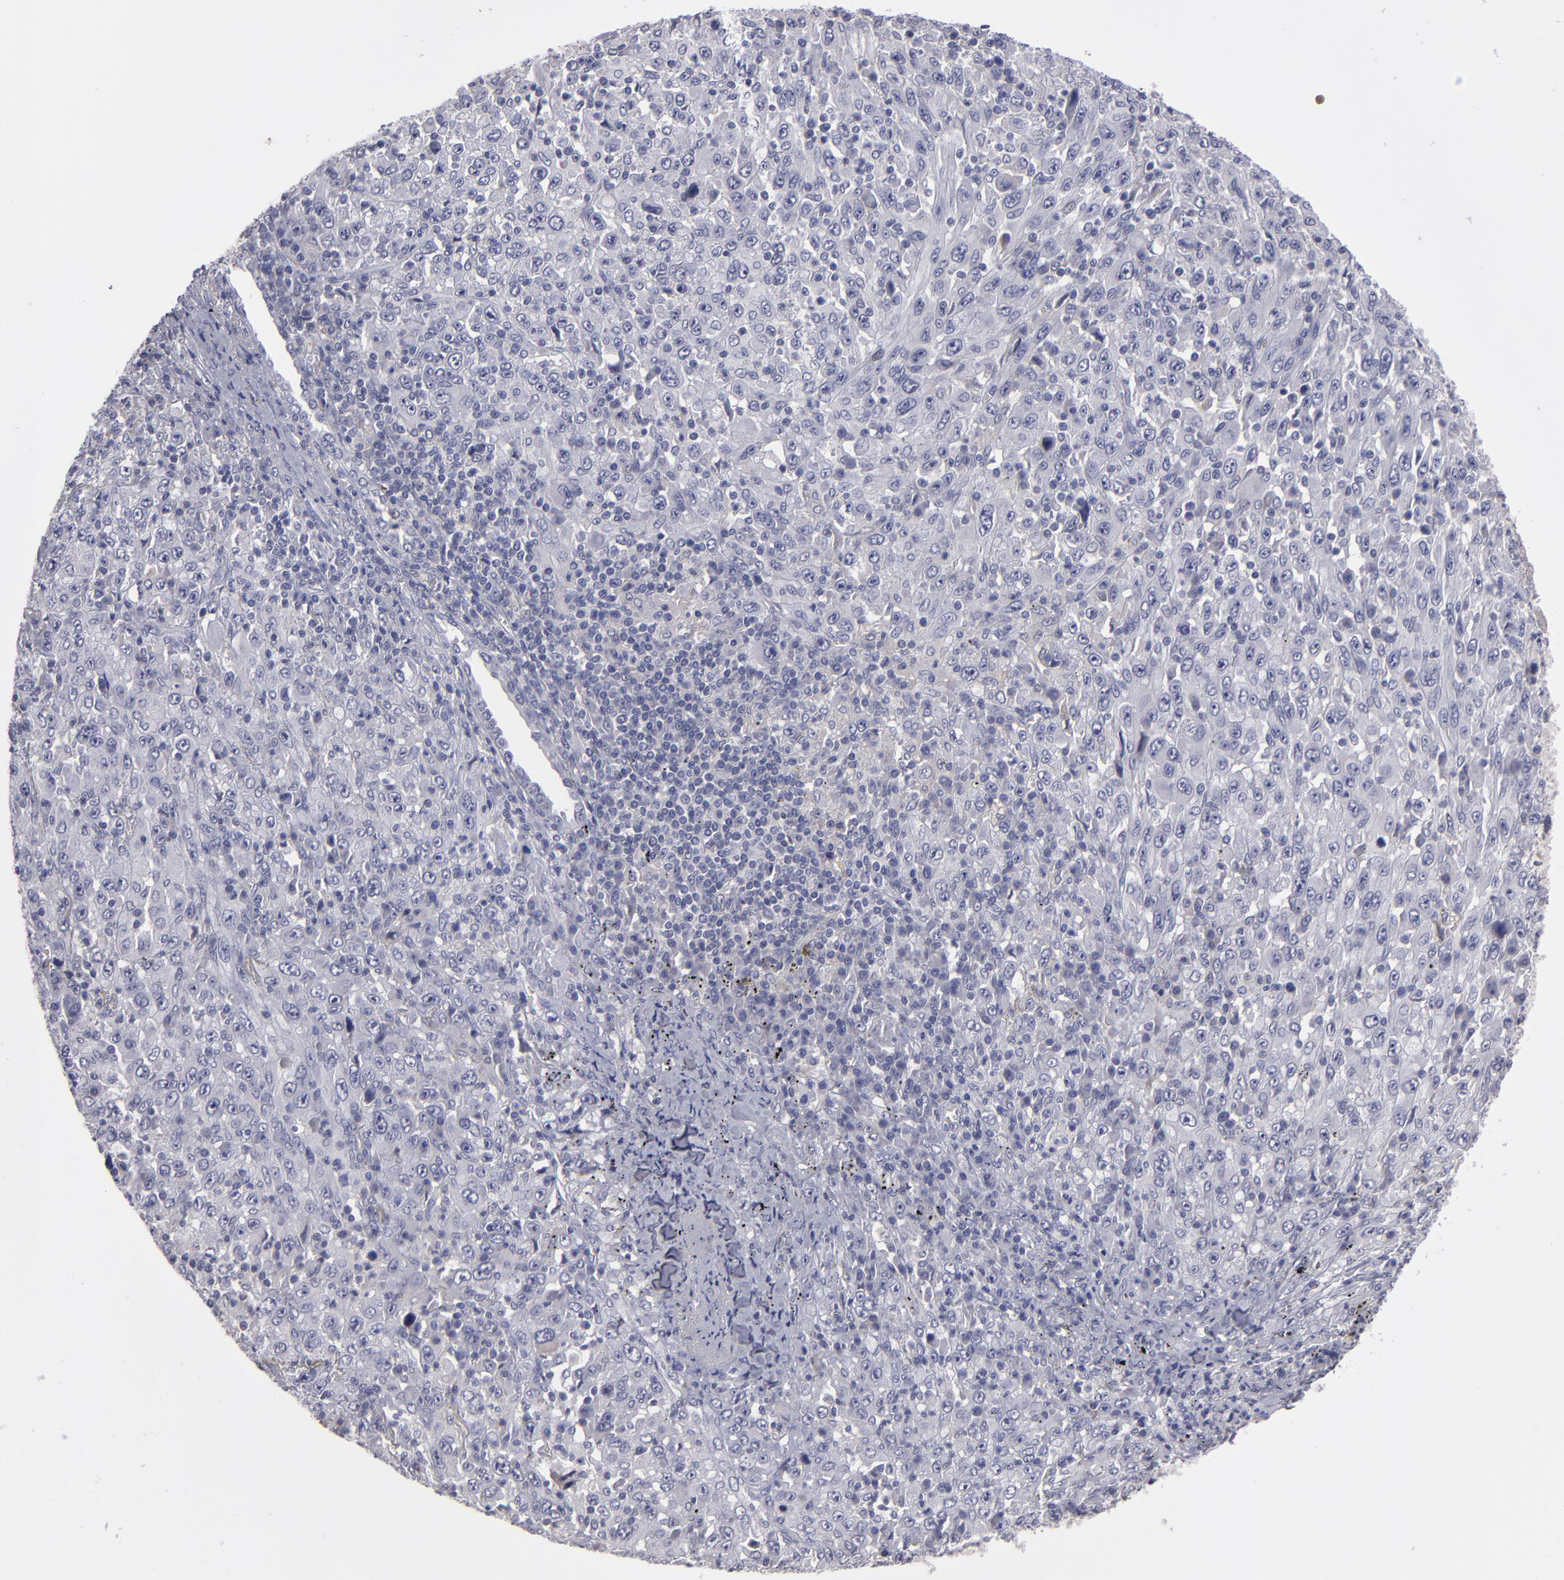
{"staining": {"intensity": "negative", "quantity": "none", "location": "none"}, "tissue": "melanoma", "cell_type": "Tumor cells", "image_type": "cancer", "snomed": [{"axis": "morphology", "description": "Malignant melanoma, Metastatic site"}, {"axis": "topography", "description": "Skin"}], "caption": "The histopathology image reveals no staining of tumor cells in melanoma. (DAB immunohistochemistry visualized using brightfield microscopy, high magnification).", "gene": "ITIH4", "patient": {"sex": "female", "age": 56}}